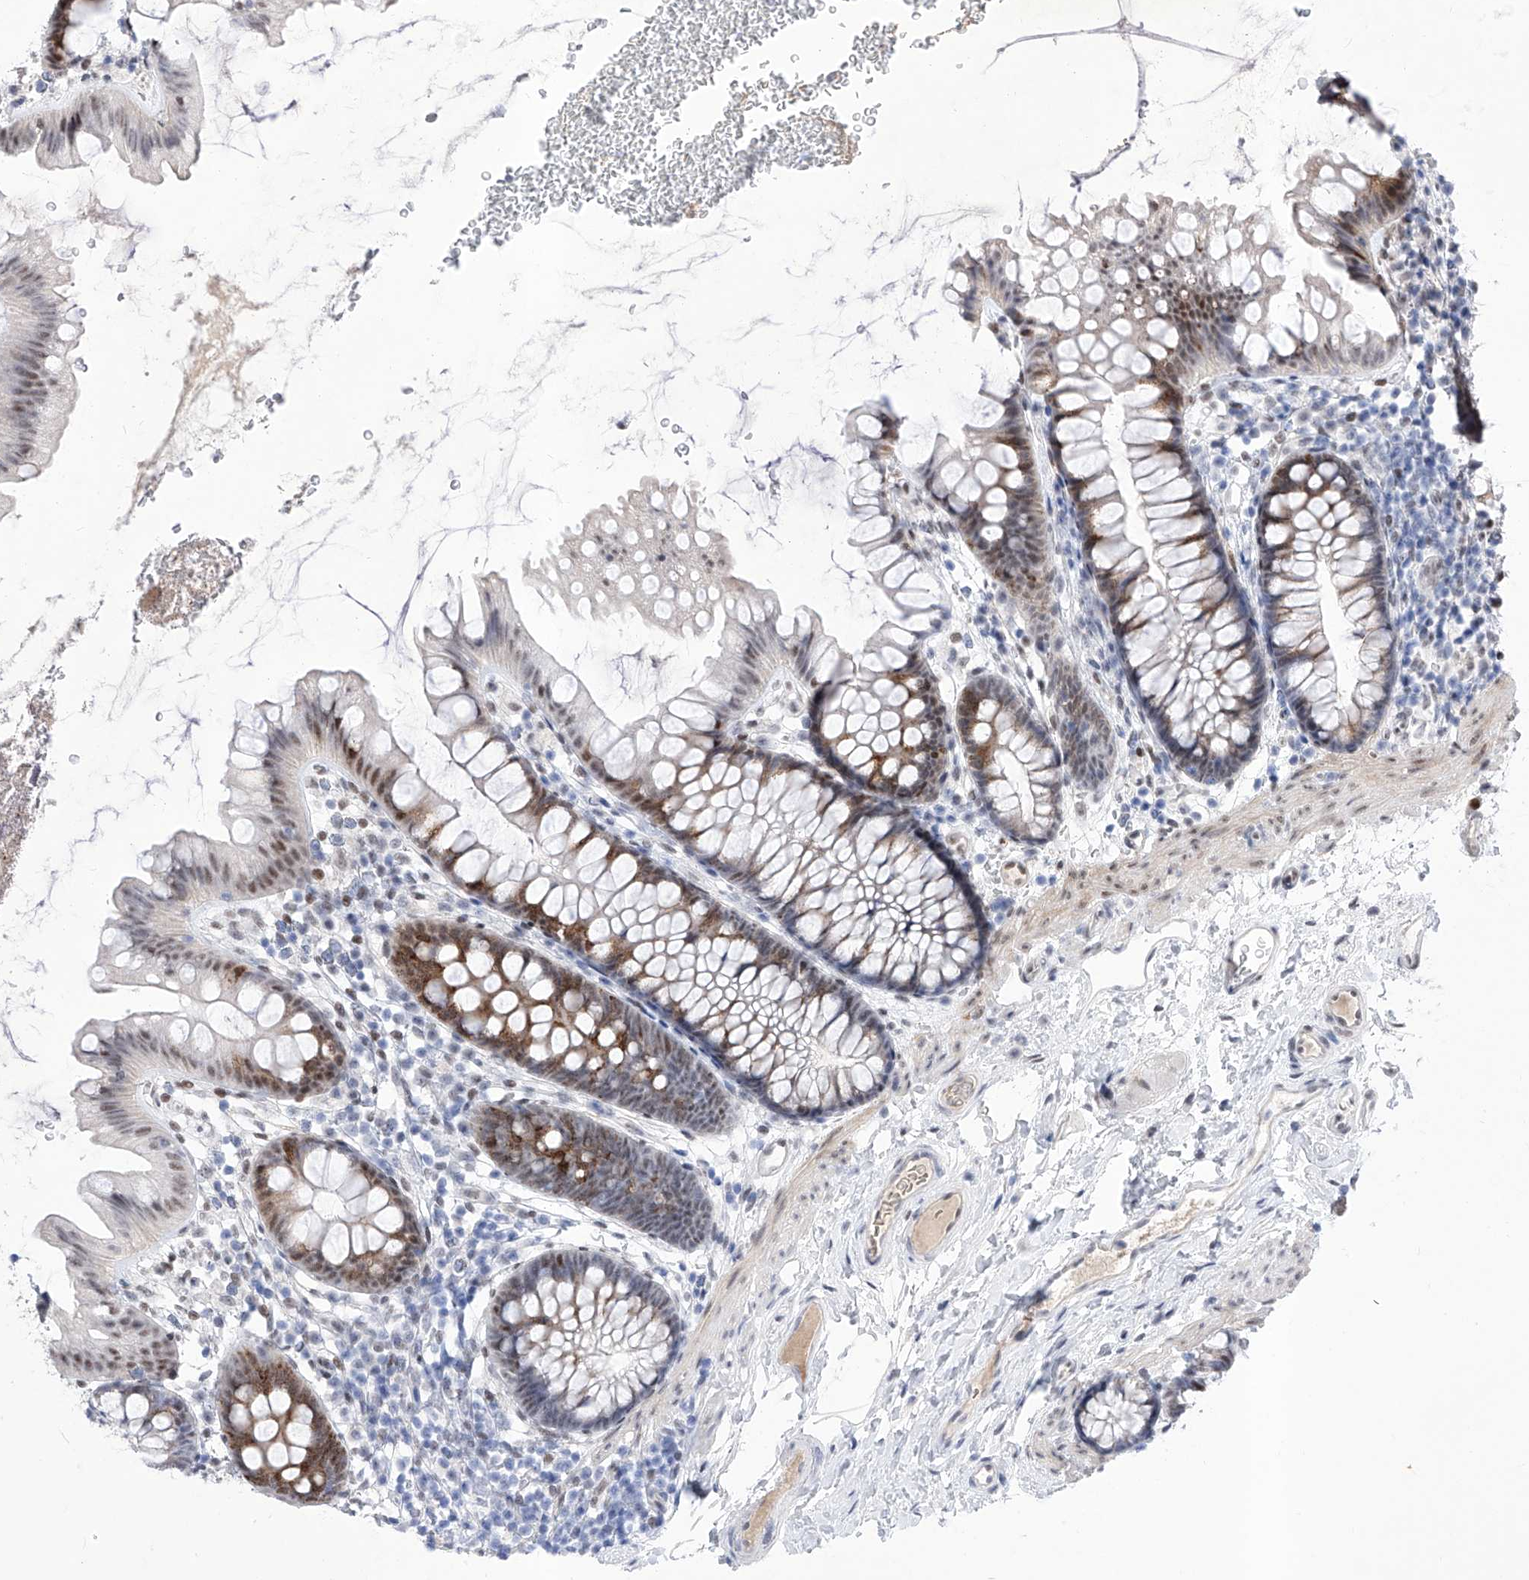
{"staining": {"intensity": "negative", "quantity": "none", "location": "none"}, "tissue": "colon", "cell_type": "Endothelial cells", "image_type": "normal", "snomed": [{"axis": "morphology", "description": "Normal tissue, NOS"}, {"axis": "topography", "description": "Colon"}], "caption": "The histopathology image displays no significant staining in endothelial cells of colon.", "gene": "ATN1", "patient": {"sex": "female", "age": 62}}